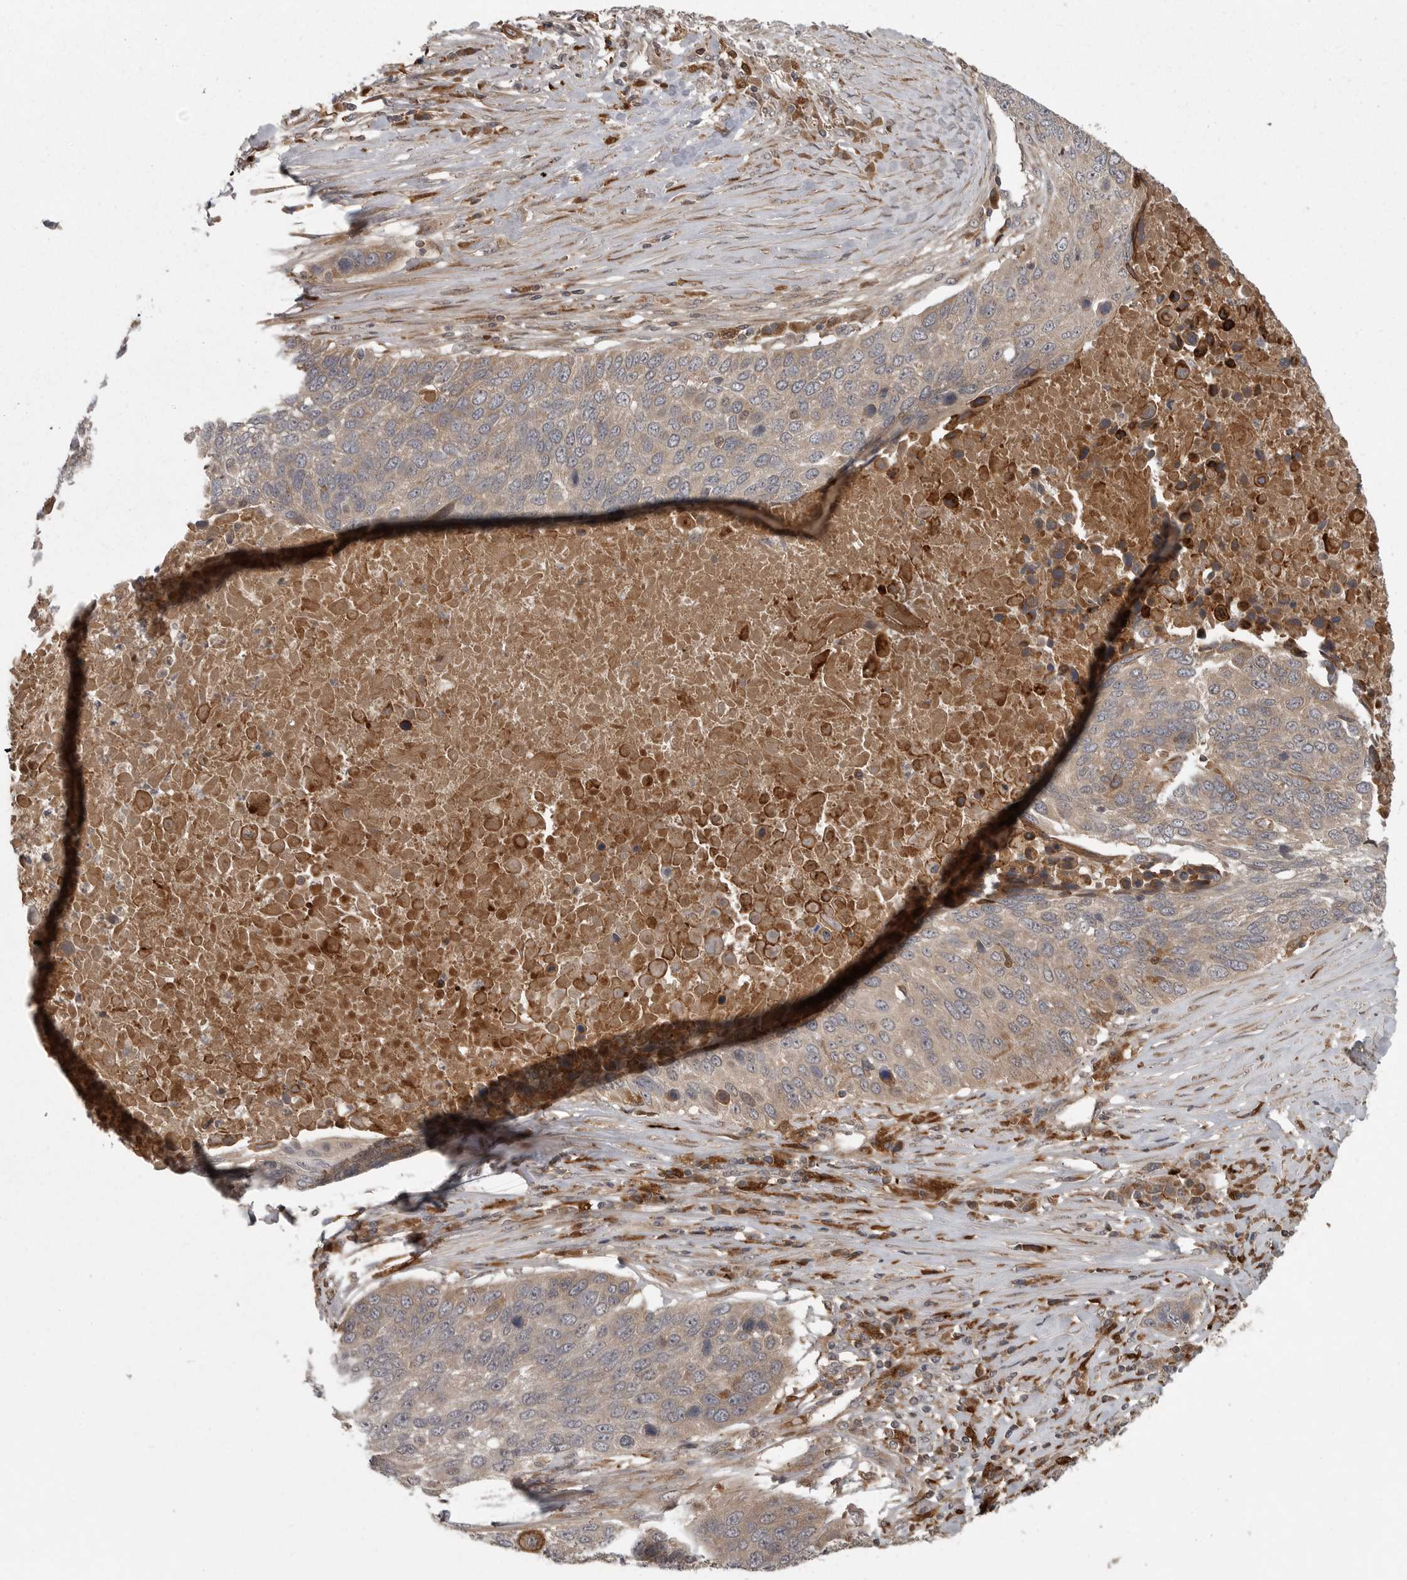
{"staining": {"intensity": "weak", "quantity": "<25%", "location": "cytoplasmic/membranous"}, "tissue": "lung cancer", "cell_type": "Tumor cells", "image_type": "cancer", "snomed": [{"axis": "morphology", "description": "Squamous cell carcinoma, NOS"}, {"axis": "topography", "description": "Lung"}], "caption": "A high-resolution image shows immunohistochemistry (IHC) staining of squamous cell carcinoma (lung), which displays no significant staining in tumor cells.", "gene": "GPR31", "patient": {"sex": "male", "age": 66}}